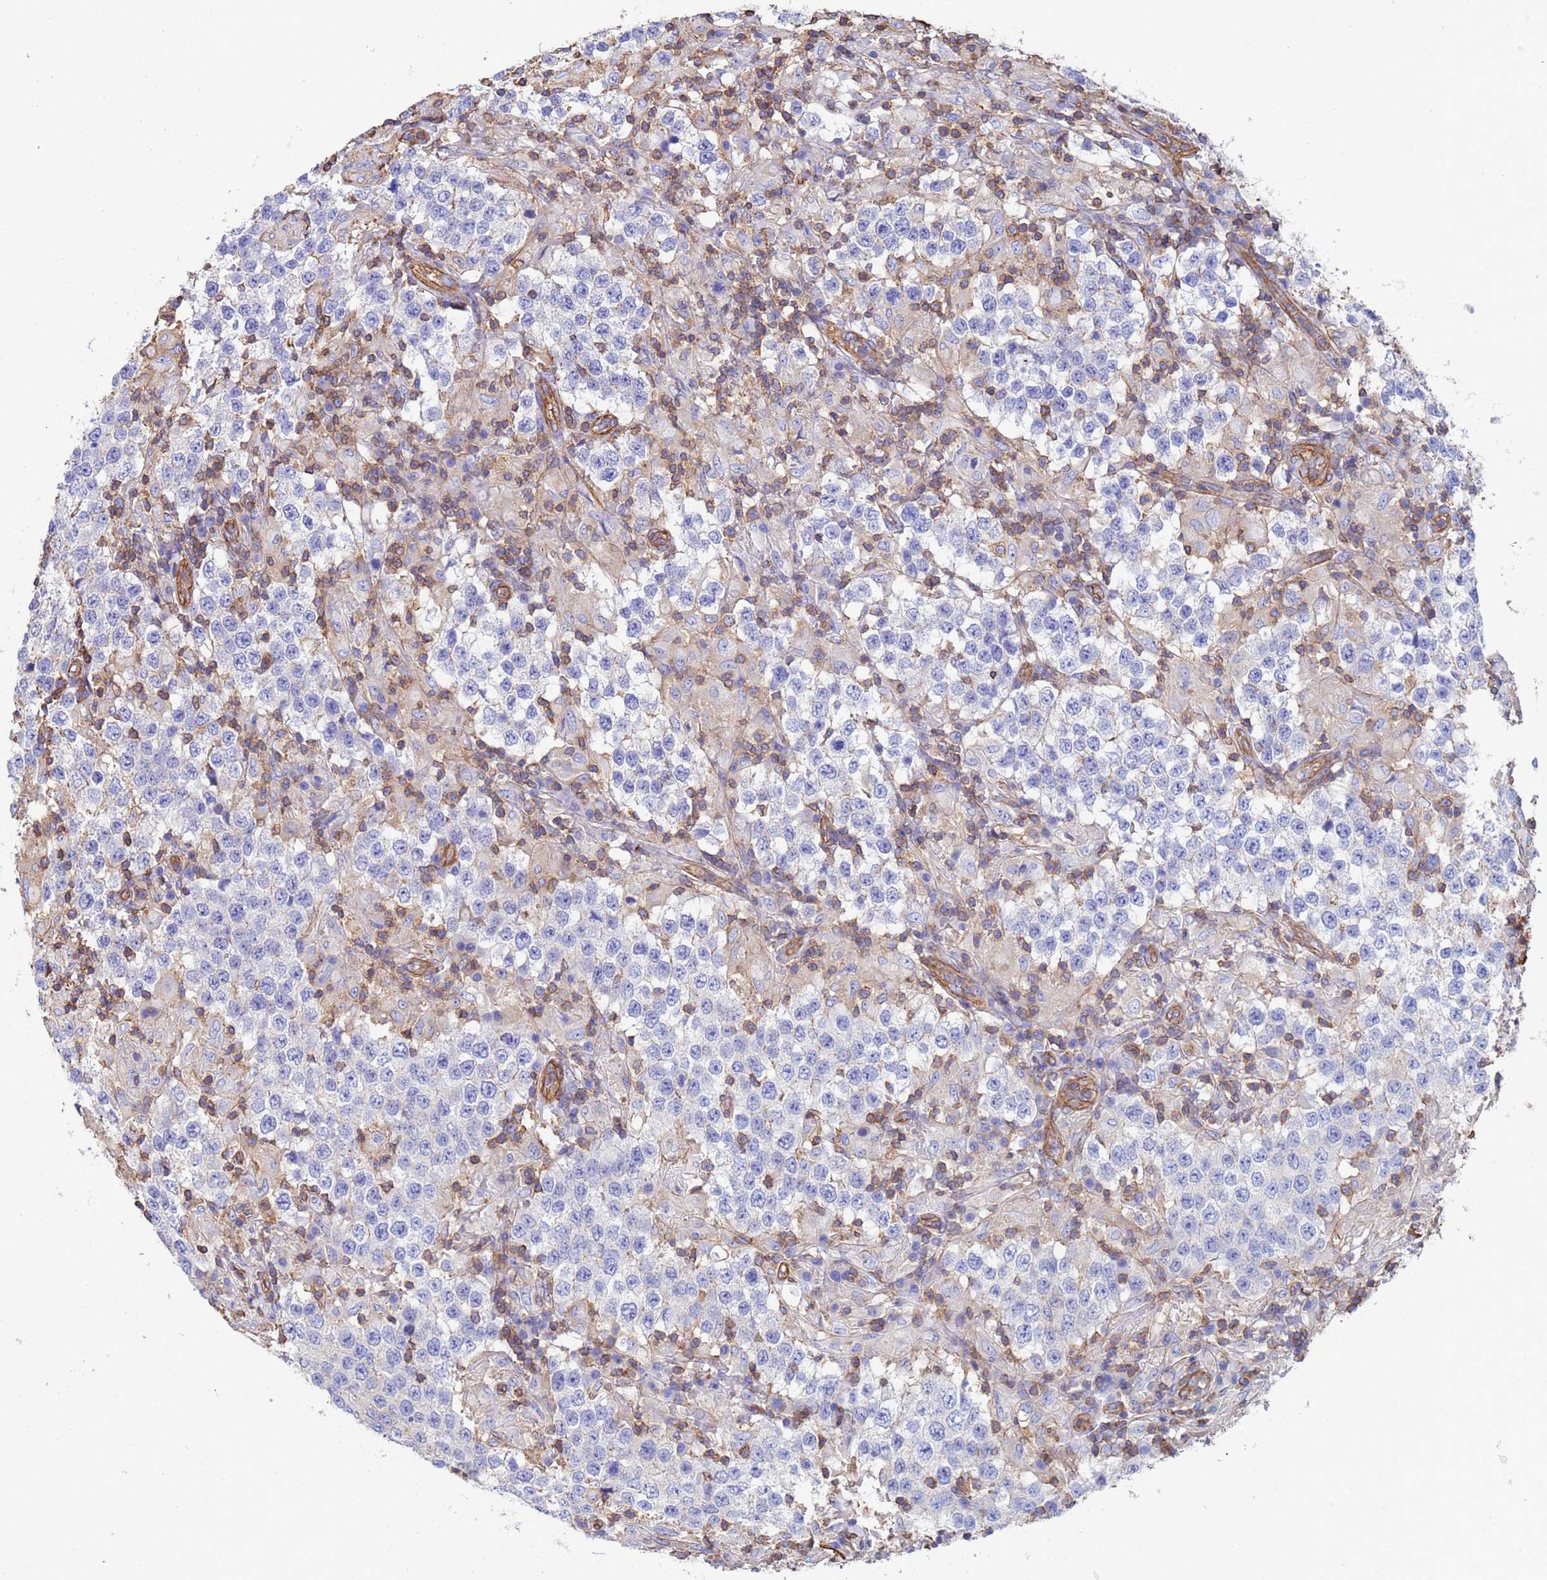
{"staining": {"intensity": "negative", "quantity": "none", "location": "none"}, "tissue": "testis cancer", "cell_type": "Tumor cells", "image_type": "cancer", "snomed": [{"axis": "morphology", "description": "Seminoma, NOS"}, {"axis": "morphology", "description": "Carcinoma, Embryonal, NOS"}, {"axis": "topography", "description": "Testis"}], "caption": "The image reveals no staining of tumor cells in testis embryonal carcinoma.", "gene": "MYL12A", "patient": {"sex": "male", "age": 41}}